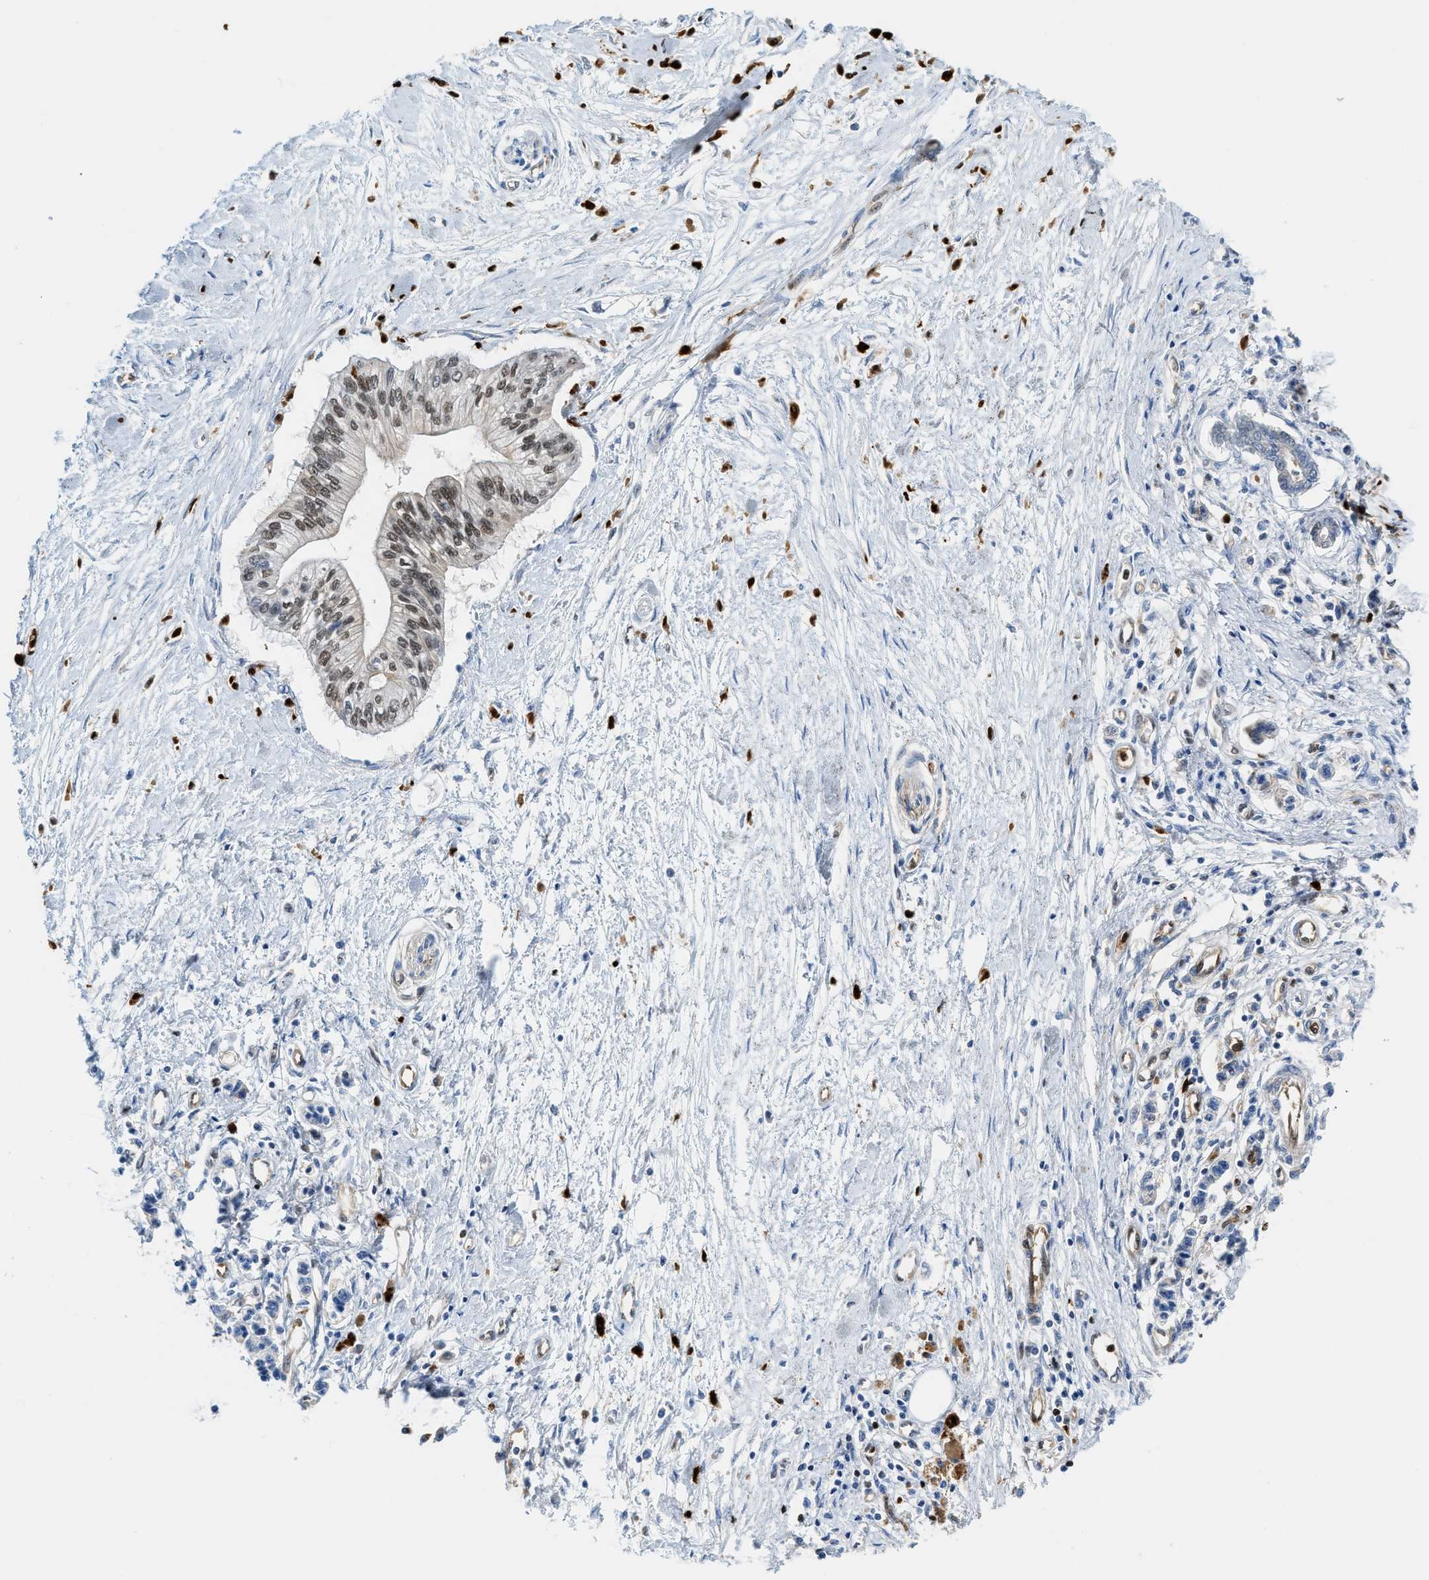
{"staining": {"intensity": "moderate", "quantity": ">75%", "location": "nuclear"}, "tissue": "pancreatic cancer", "cell_type": "Tumor cells", "image_type": "cancer", "snomed": [{"axis": "morphology", "description": "Adenocarcinoma, NOS"}, {"axis": "topography", "description": "Pancreas"}], "caption": "Immunohistochemical staining of human pancreatic adenocarcinoma demonstrates moderate nuclear protein positivity in about >75% of tumor cells. (Stains: DAB in brown, nuclei in blue, Microscopy: brightfield microscopy at high magnification).", "gene": "LTA4H", "patient": {"sex": "female", "age": 77}}